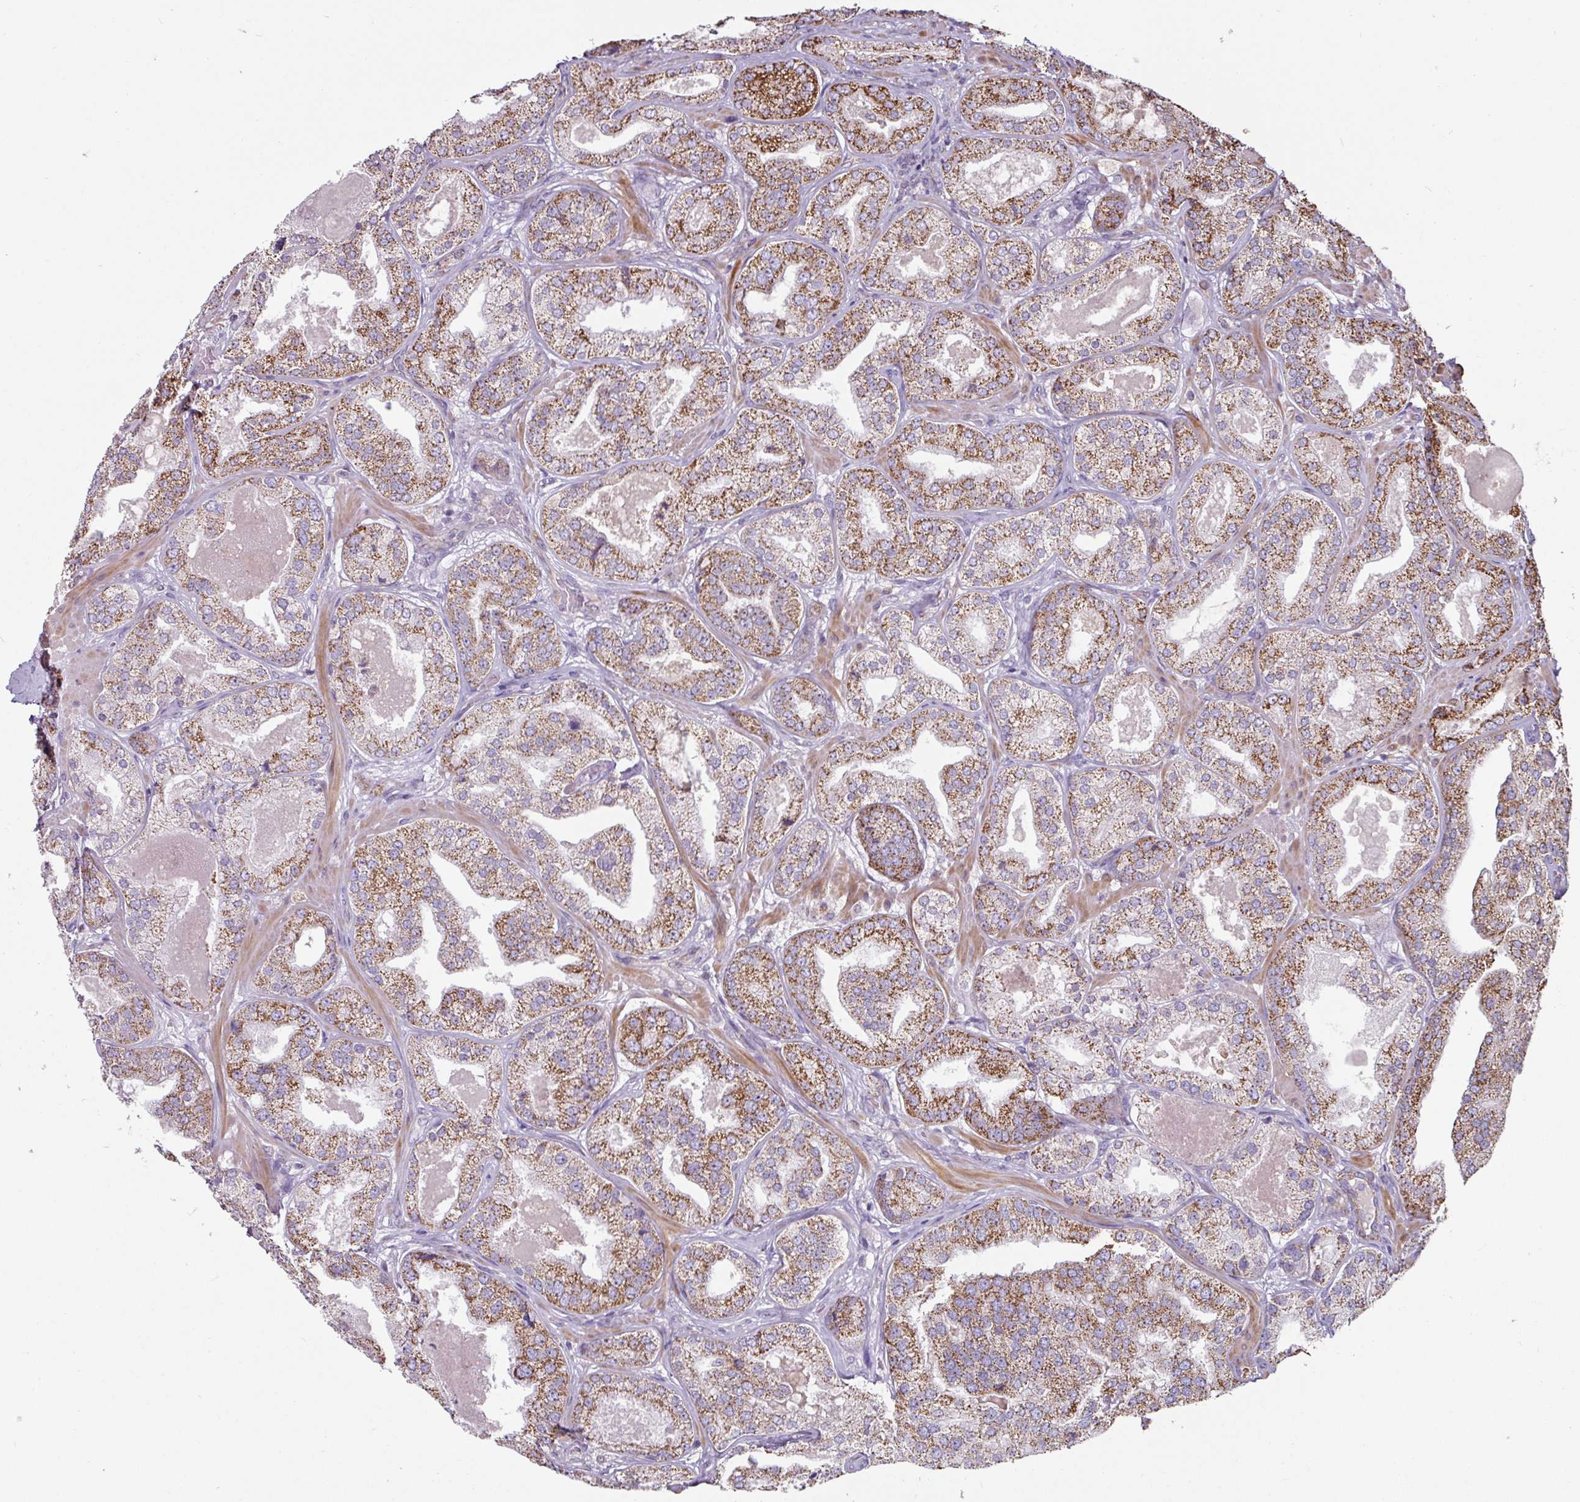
{"staining": {"intensity": "strong", "quantity": "25%-75%", "location": "cytoplasmic/membranous"}, "tissue": "prostate cancer", "cell_type": "Tumor cells", "image_type": "cancer", "snomed": [{"axis": "morphology", "description": "Adenocarcinoma, High grade"}, {"axis": "topography", "description": "Prostate"}], "caption": "Immunohistochemical staining of high-grade adenocarcinoma (prostate) displays high levels of strong cytoplasmic/membranous protein expression in about 25%-75% of tumor cells.", "gene": "OR2D3", "patient": {"sex": "male", "age": 63}}